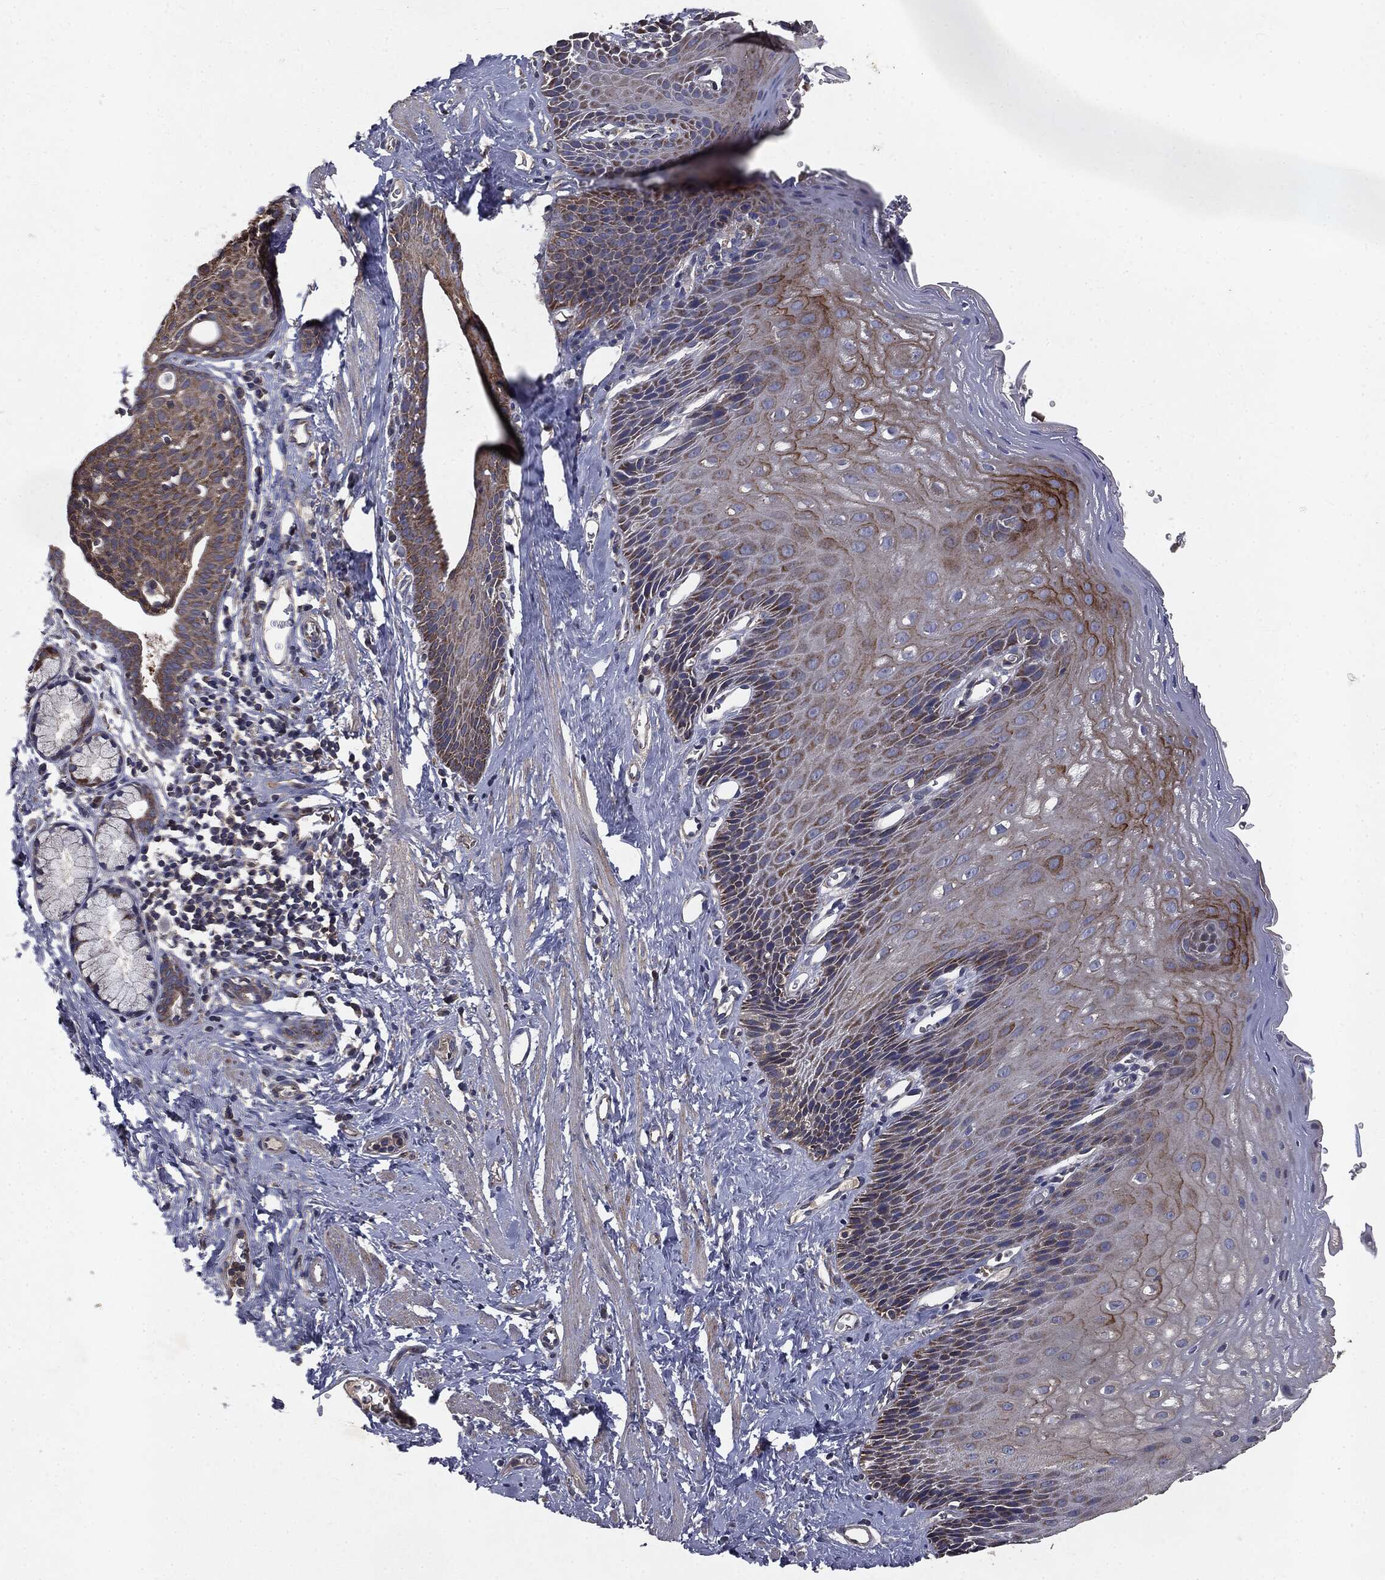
{"staining": {"intensity": "strong", "quantity": "<25%", "location": "cytoplasmic/membranous"}, "tissue": "esophagus", "cell_type": "Squamous epithelial cells", "image_type": "normal", "snomed": [{"axis": "morphology", "description": "Normal tissue, NOS"}, {"axis": "topography", "description": "Esophagus"}], "caption": "Unremarkable esophagus demonstrates strong cytoplasmic/membranous staining in about <25% of squamous epithelial cells, visualized by immunohistochemistry.", "gene": "MAPK6", "patient": {"sex": "male", "age": 64}}